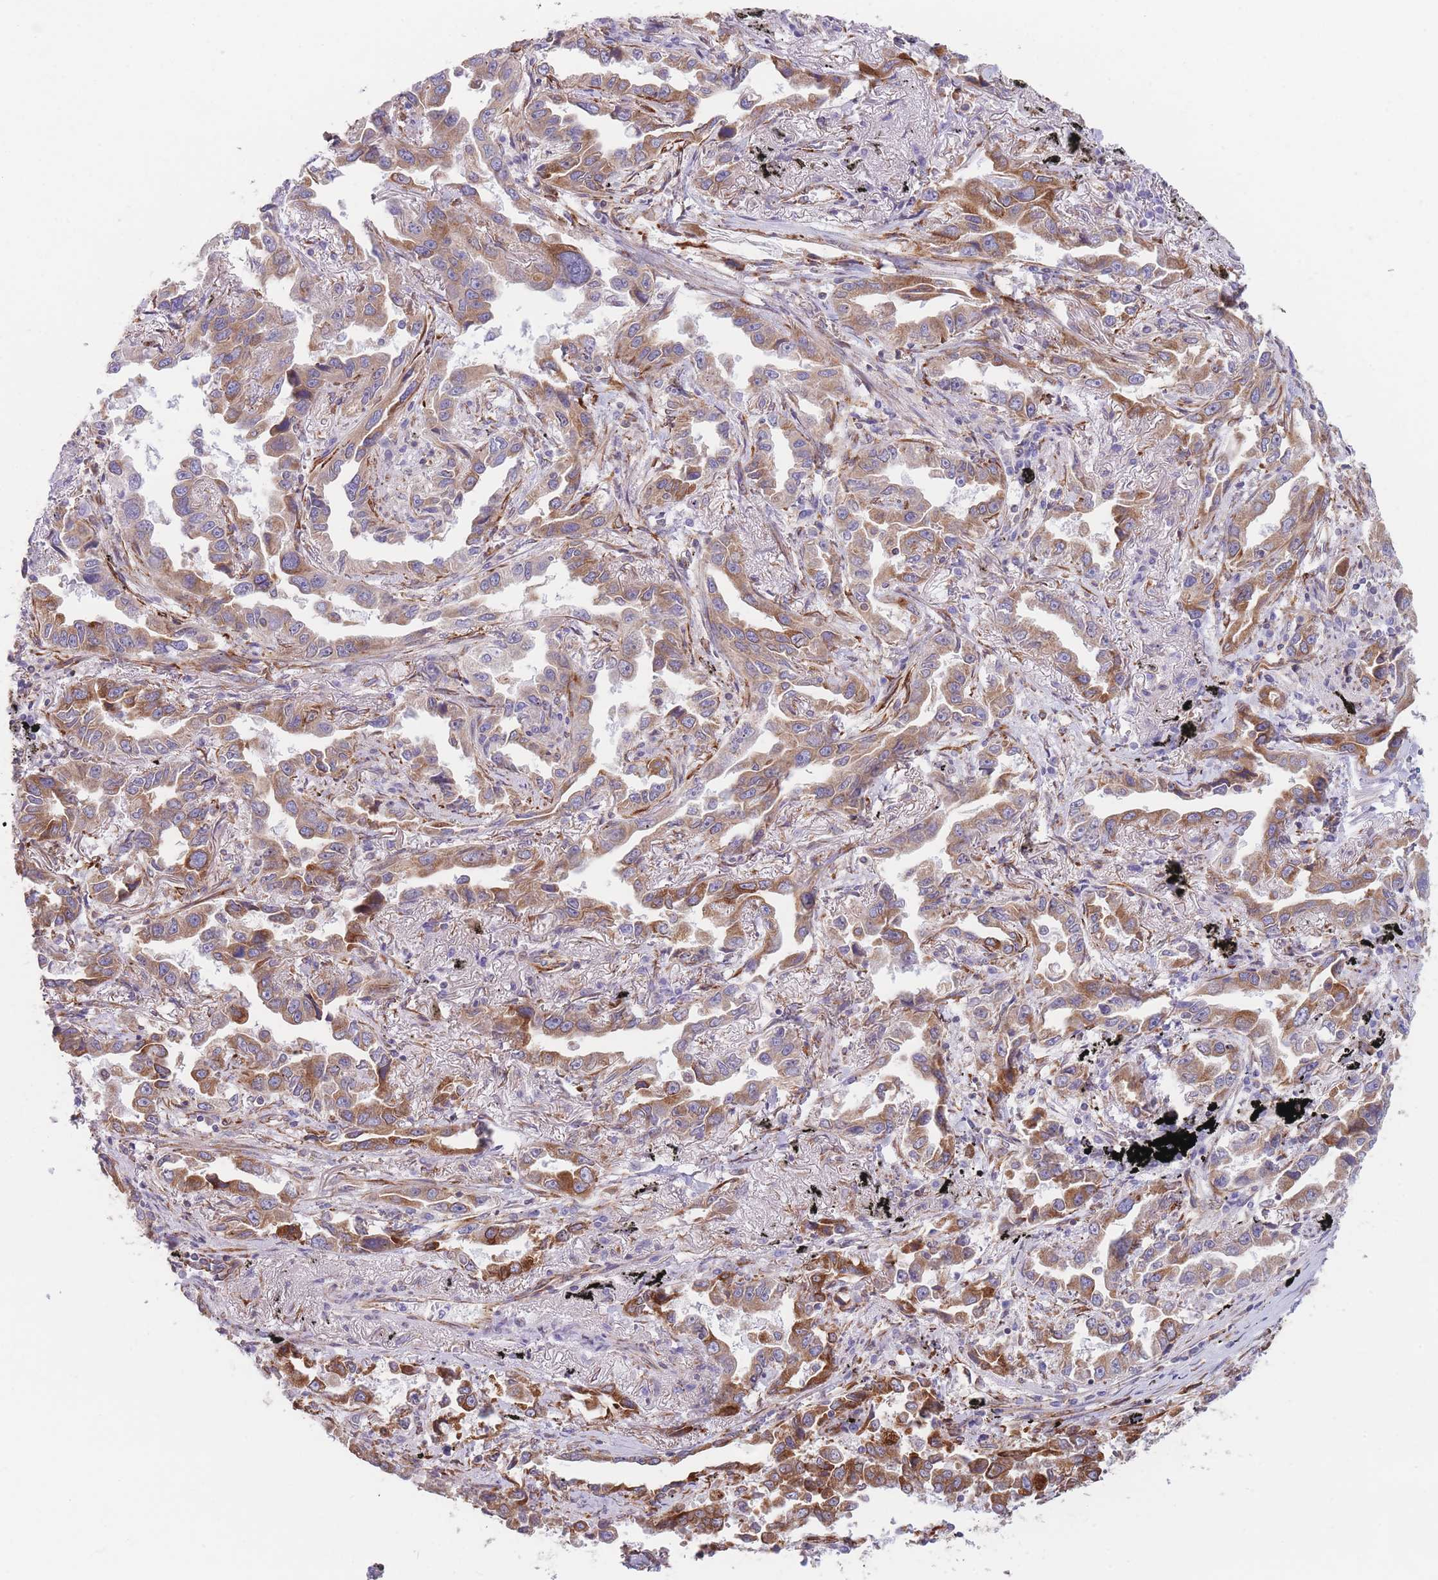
{"staining": {"intensity": "moderate", "quantity": ">75%", "location": "cytoplasmic/membranous"}, "tissue": "lung cancer", "cell_type": "Tumor cells", "image_type": "cancer", "snomed": [{"axis": "morphology", "description": "Adenocarcinoma, NOS"}, {"axis": "topography", "description": "Lung"}], "caption": "Immunohistochemistry (IHC) (DAB (3,3'-diaminobenzidine)) staining of human lung cancer (adenocarcinoma) exhibits moderate cytoplasmic/membranous protein expression in about >75% of tumor cells. Using DAB (3,3'-diaminobenzidine) (brown) and hematoxylin (blue) stains, captured at high magnification using brightfield microscopy.", "gene": "AK9", "patient": {"sex": "male", "age": 67}}